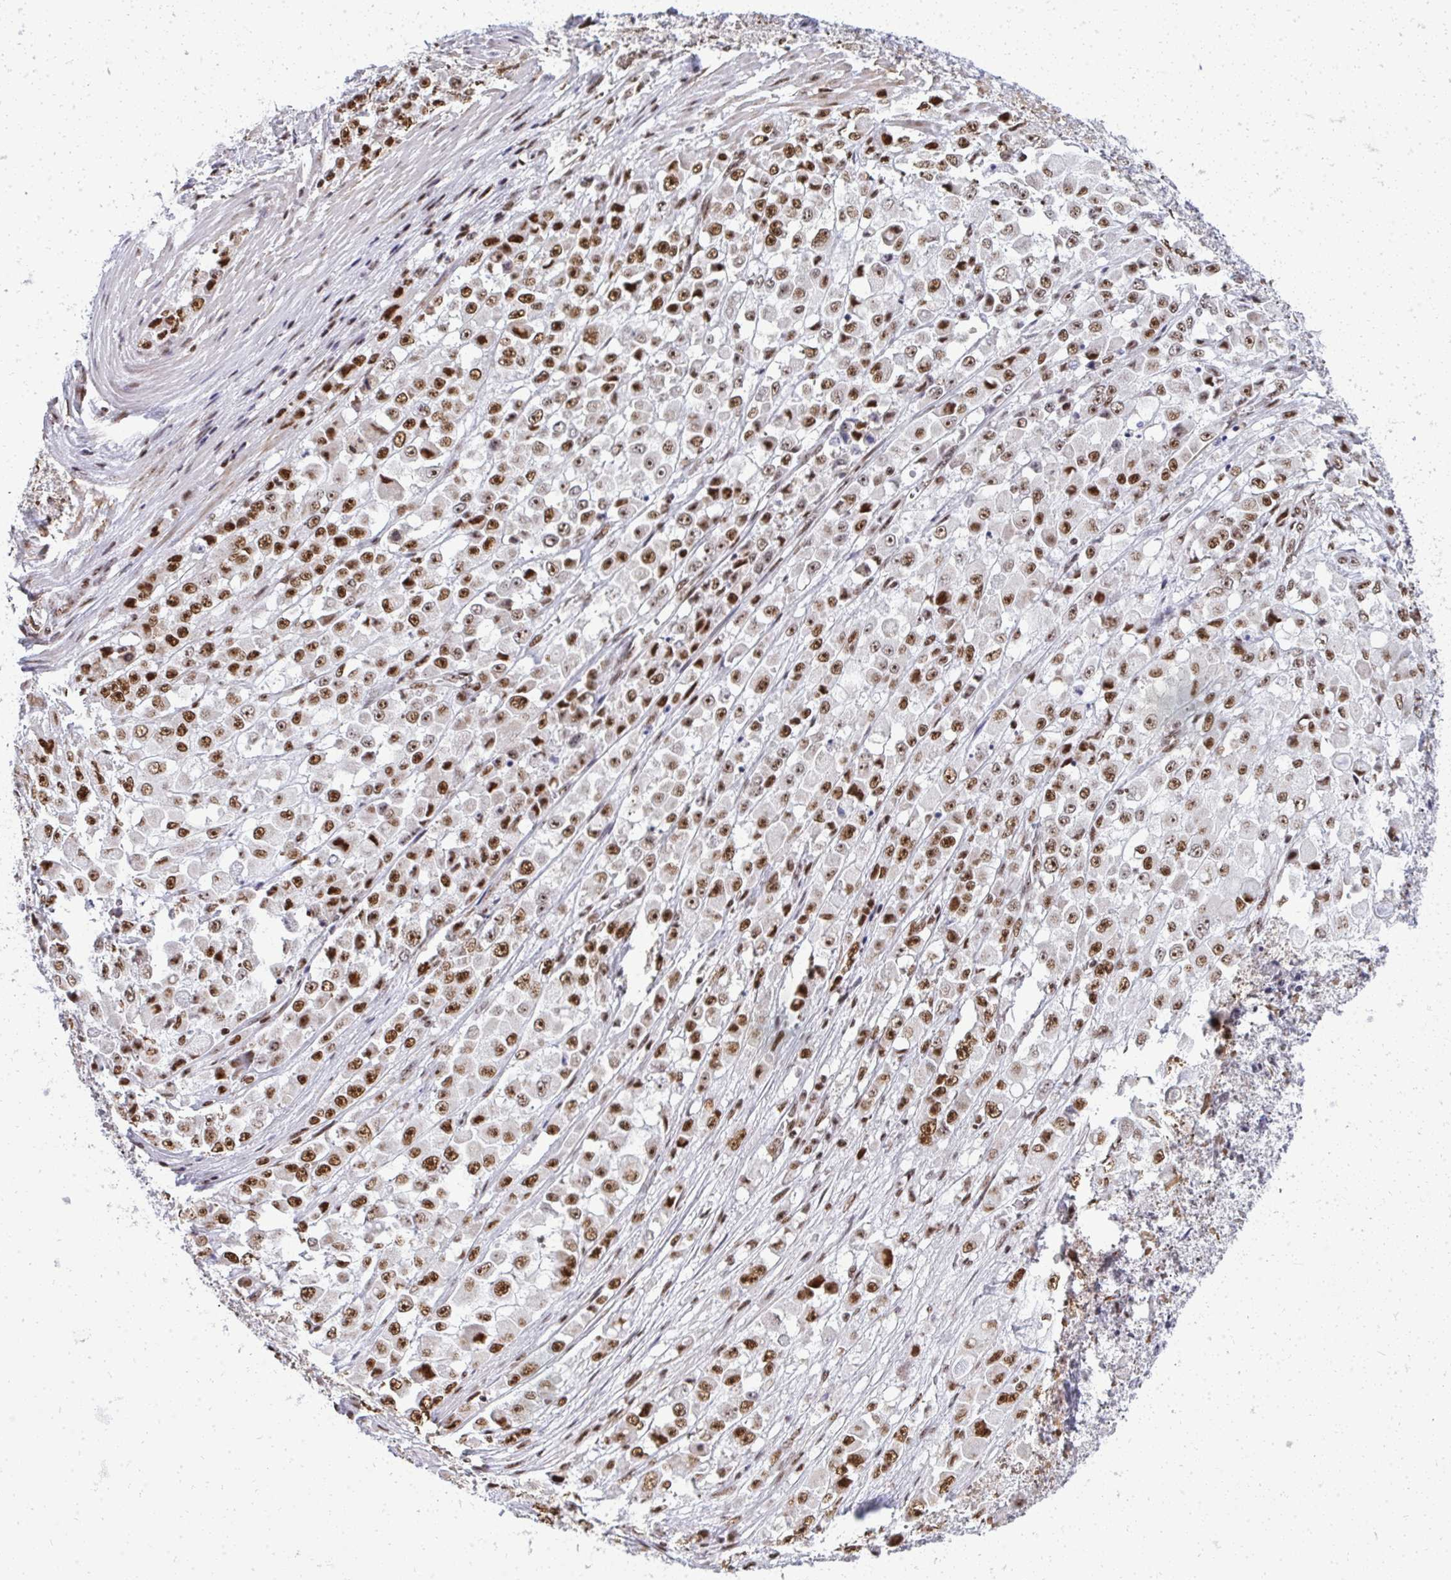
{"staining": {"intensity": "moderate", "quantity": ">75%", "location": "nuclear"}, "tissue": "stomach cancer", "cell_type": "Tumor cells", "image_type": "cancer", "snomed": [{"axis": "morphology", "description": "Adenocarcinoma, NOS"}, {"axis": "topography", "description": "Stomach"}], "caption": "Moderate nuclear protein positivity is identified in about >75% of tumor cells in stomach cancer. The staining is performed using DAB (3,3'-diaminobenzidine) brown chromogen to label protein expression. The nuclei are counter-stained blue using hematoxylin.", "gene": "SIRT7", "patient": {"sex": "female", "age": 76}}